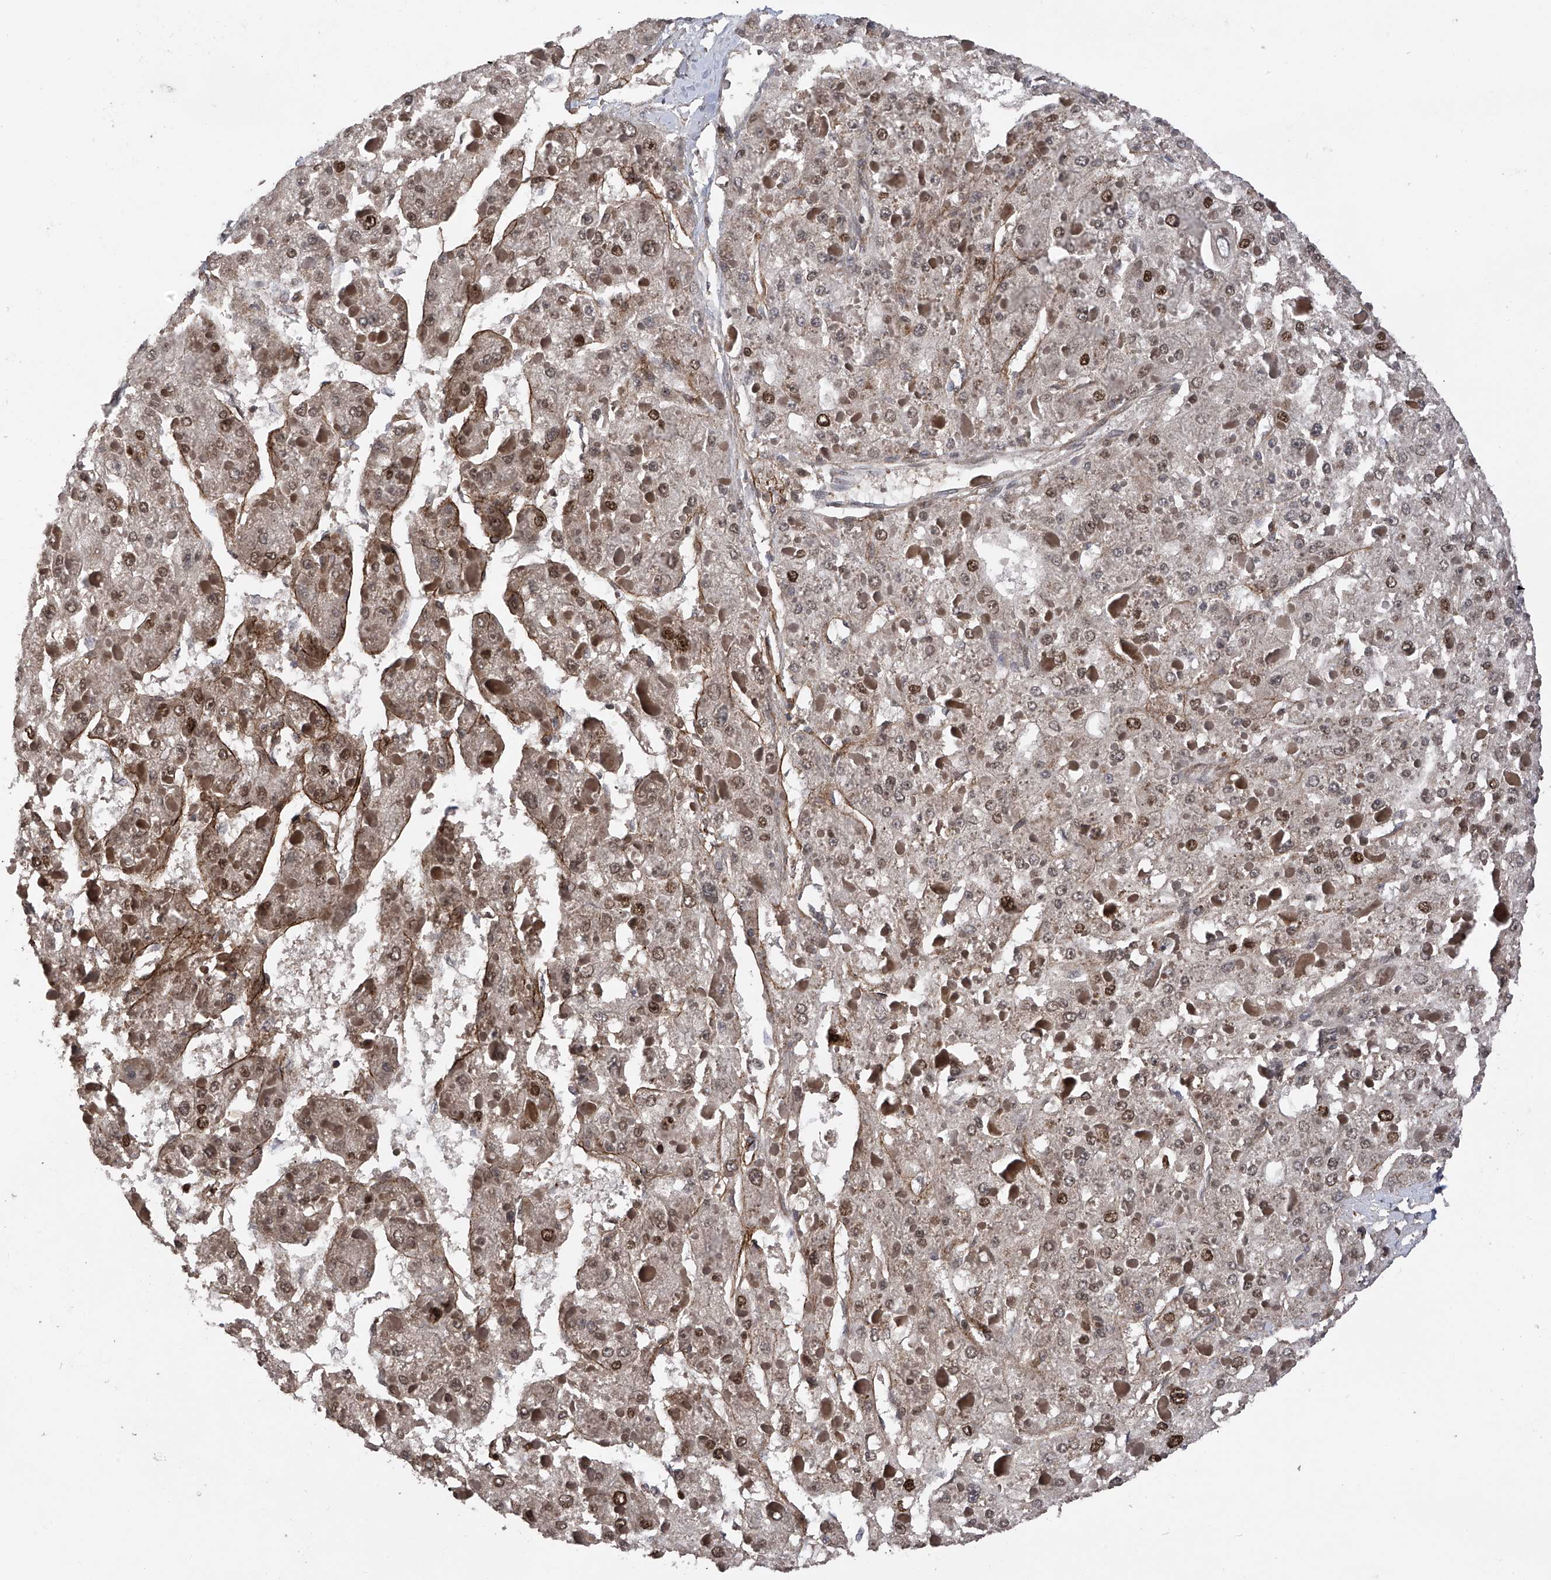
{"staining": {"intensity": "moderate", "quantity": "25%-75%", "location": "cytoplasmic/membranous,nuclear"}, "tissue": "liver cancer", "cell_type": "Tumor cells", "image_type": "cancer", "snomed": [{"axis": "morphology", "description": "Carcinoma, Hepatocellular, NOS"}, {"axis": "topography", "description": "Liver"}], "caption": "Immunohistochemistry (IHC) staining of liver hepatocellular carcinoma, which displays medium levels of moderate cytoplasmic/membranous and nuclear expression in about 25%-75% of tumor cells indicating moderate cytoplasmic/membranous and nuclear protein staining. The staining was performed using DAB (3,3'-diaminobenzidine) (brown) for protein detection and nuclei were counterstained in hematoxylin (blue).", "gene": "DNAJC9", "patient": {"sex": "female", "age": 73}}